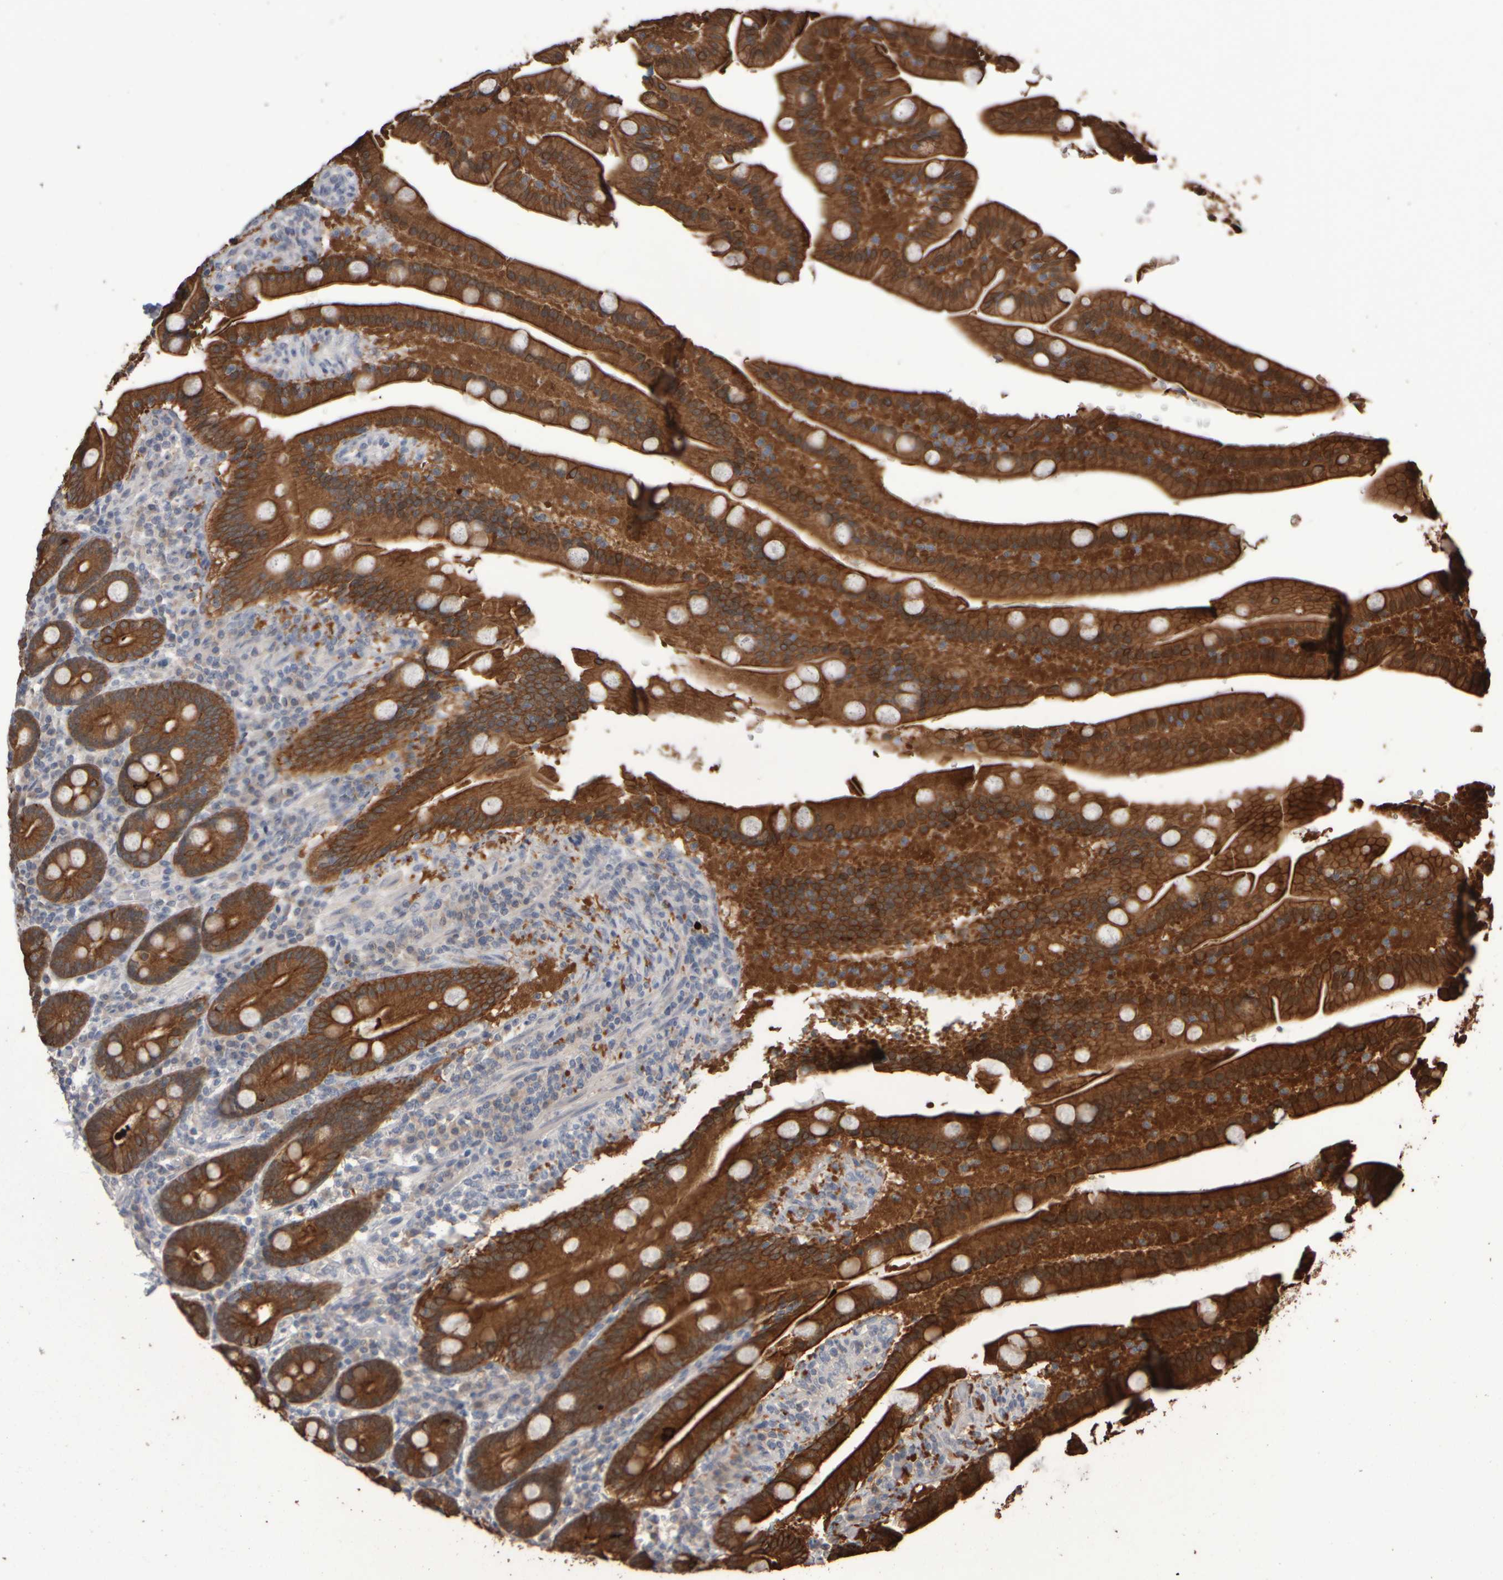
{"staining": {"intensity": "strong", "quantity": ">75%", "location": "cytoplasmic/membranous"}, "tissue": "duodenum", "cell_type": "Glandular cells", "image_type": "normal", "snomed": [{"axis": "morphology", "description": "Normal tissue, NOS"}, {"axis": "topography", "description": "Duodenum"}], "caption": "DAB immunohistochemical staining of unremarkable duodenum exhibits strong cytoplasmic/membranous protein positivity in about >75% of glandular cells. (Stains: DAB in brown, nuclei in blue, Microscopy: brightfield microscopy at high magnification).", "gene": "EPHX2", "patient": {"sex": "male", "age": 54}}